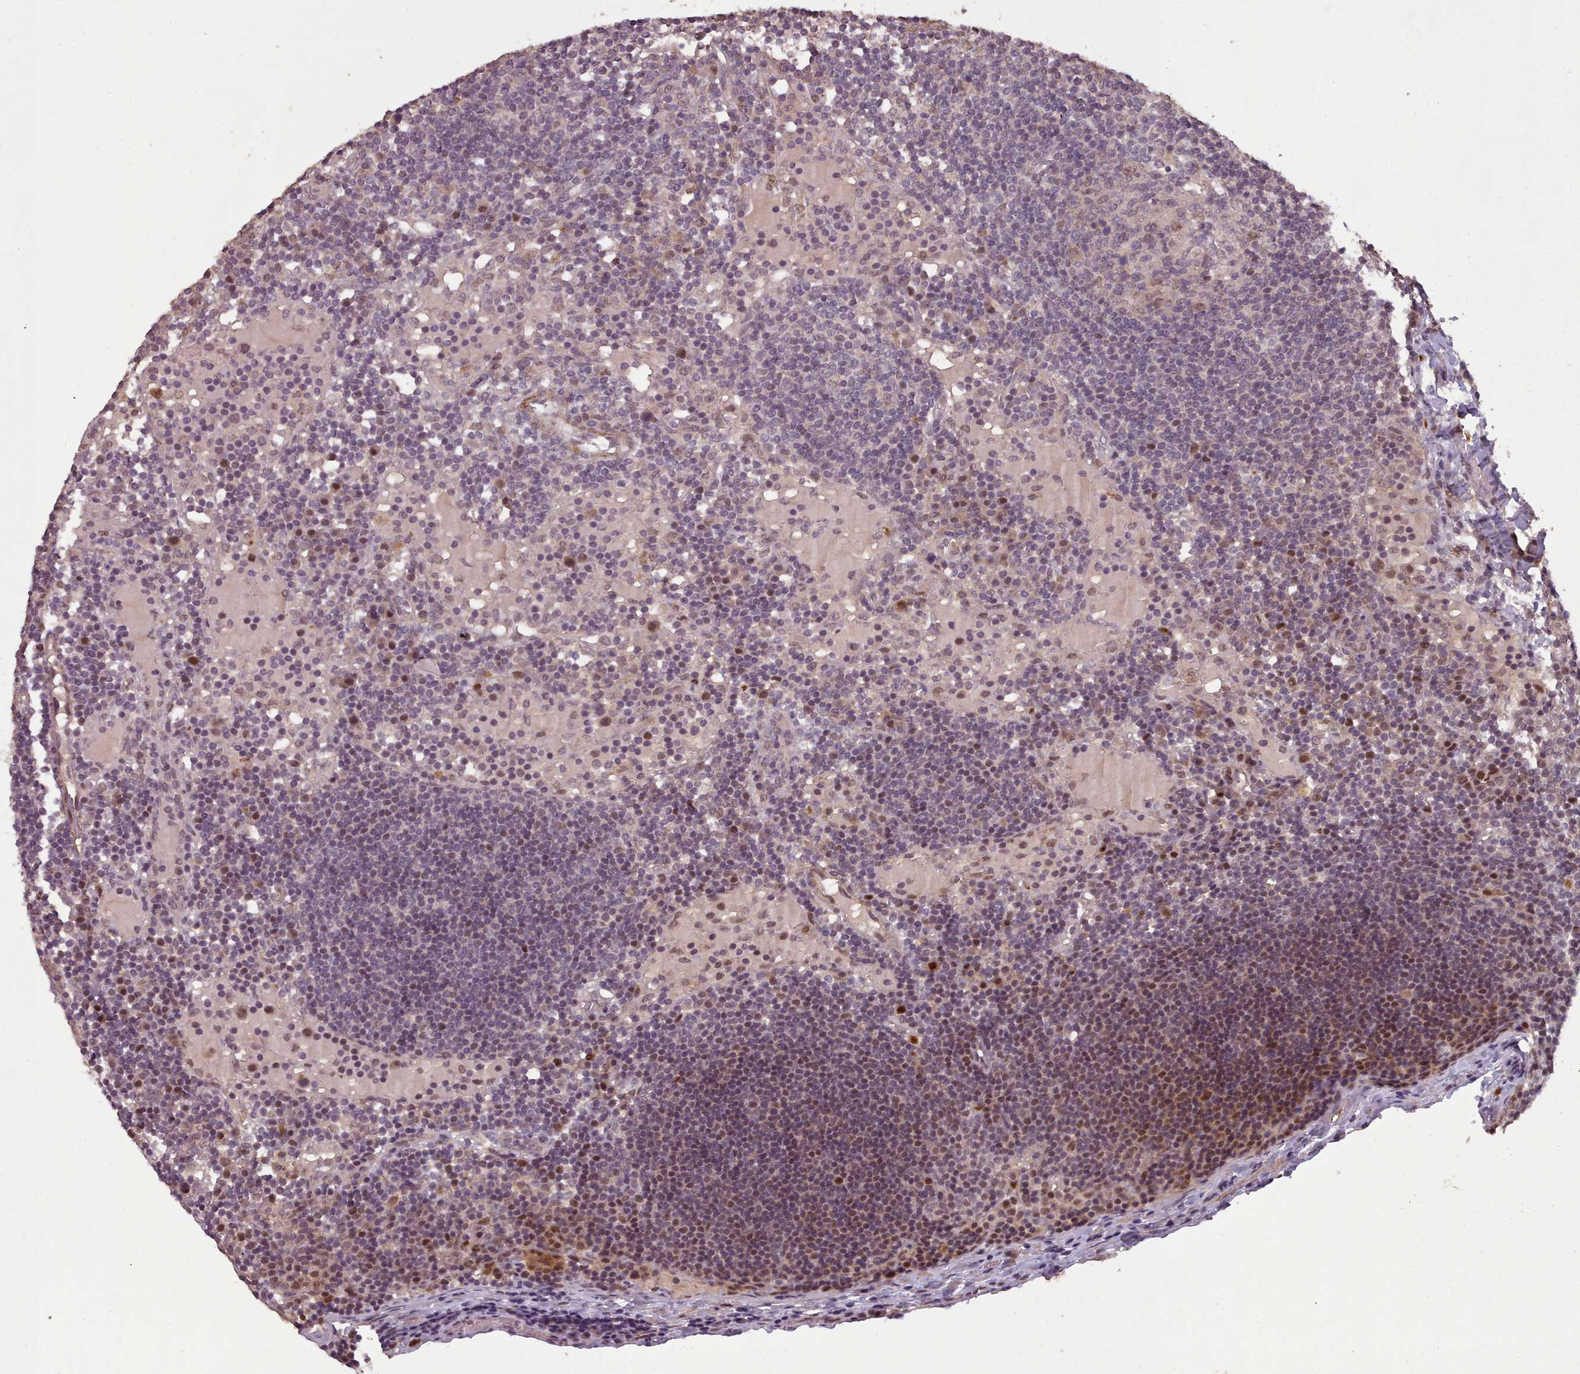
{"staining": {"intensity": "moderate", "quantity": "25%-75%", "location": "nuclear"}, "tissue": "lymph node", "cell_type": "Germinal center cells", "image_type": "normal", "snomed": [{"axis": "morphology", "description": "Normal tissue, NOS"}, {"axis": "topography", "description": "Lymph node"}], "caption": "A brown stain labels moderate nuclear expression of a protein in germinal center cells of benign human lymph node.", "gene": "CDC6", "patient": {"sex": "male", "age": 53}}